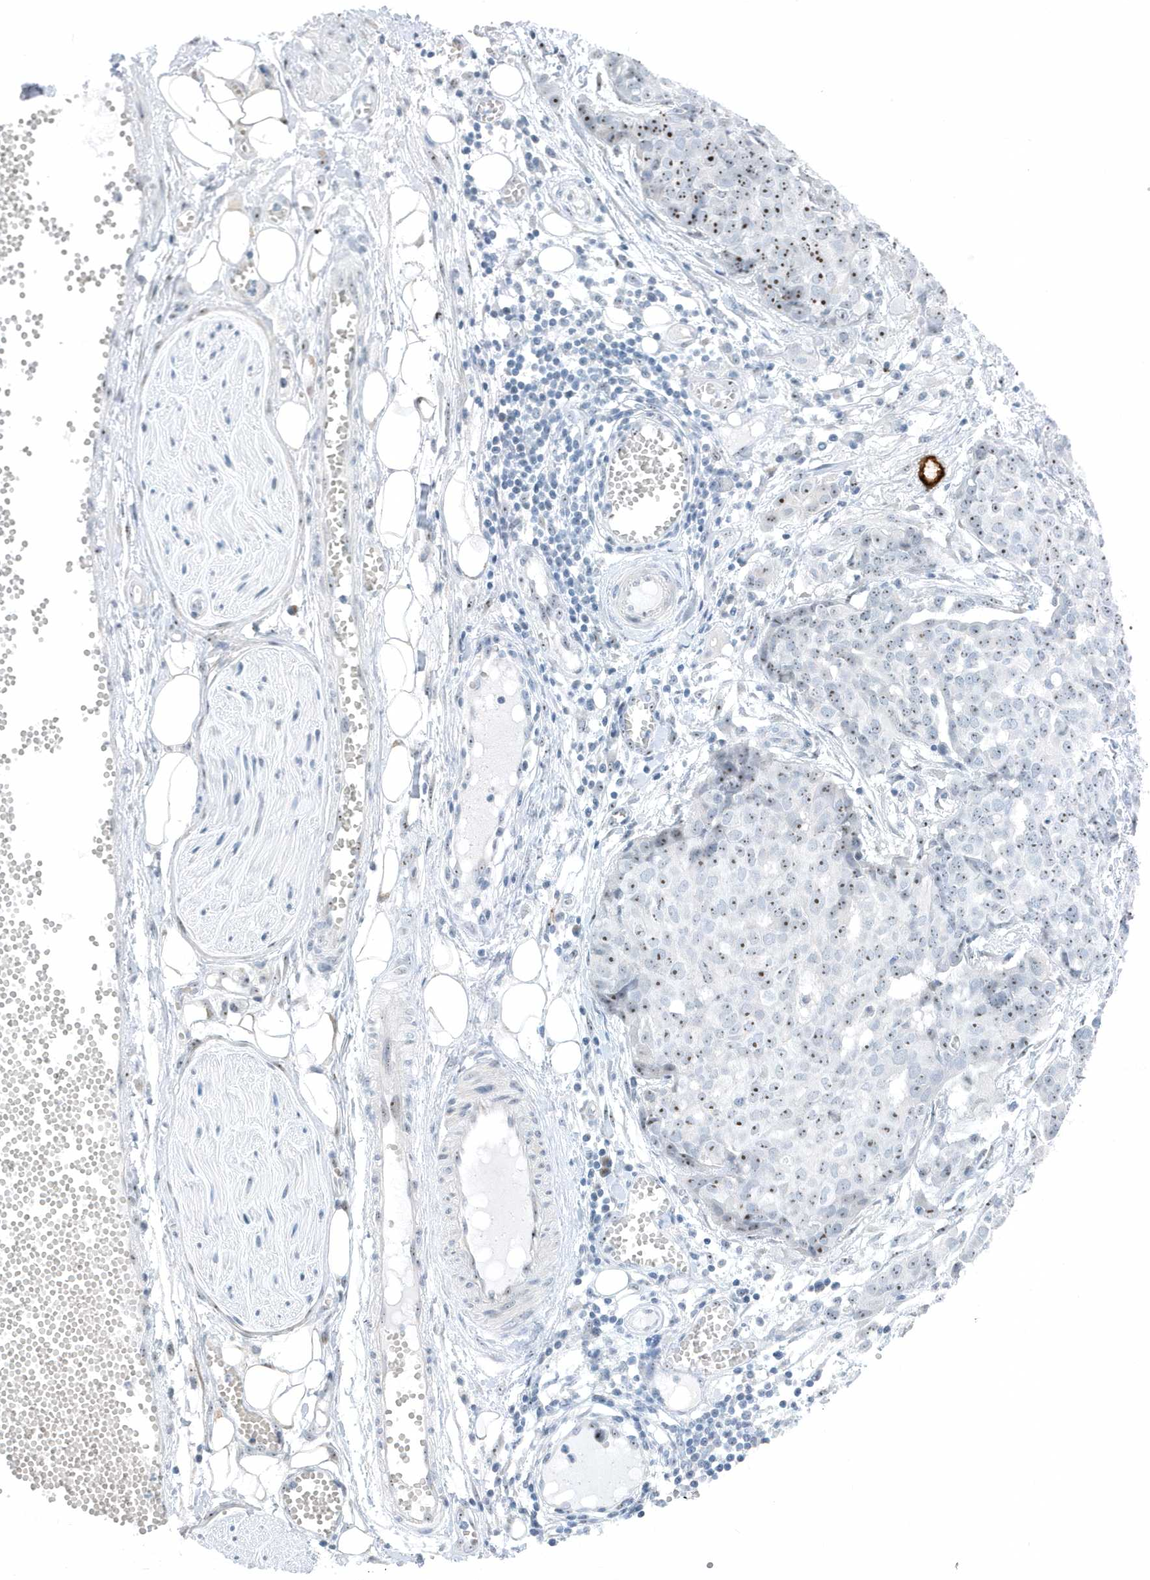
{"staining": {"intensity": "weak", "quantity": ">75%", "location": "nuclear"}, "tissue": "ovarian cancer", "cell_type": "Tumor cells", "image_type": "cancer", "snomed": [{"axis": "morphology", "description": "Cystadenocarcinoma, serous, NOS"}, {"axis": "topography", "description": "Soft tissue"}, {"axis": "topography", "description": "Ovary"}], "caption": "Approximately >75% of tumor cells in serous cystadenocarcinoma (ovarian) reveal weak nuclear protein positivity as visualized by brown immunohistochemical staining.", "gene": "RPF2", "patient": {"sex": "female", "age": 57}}